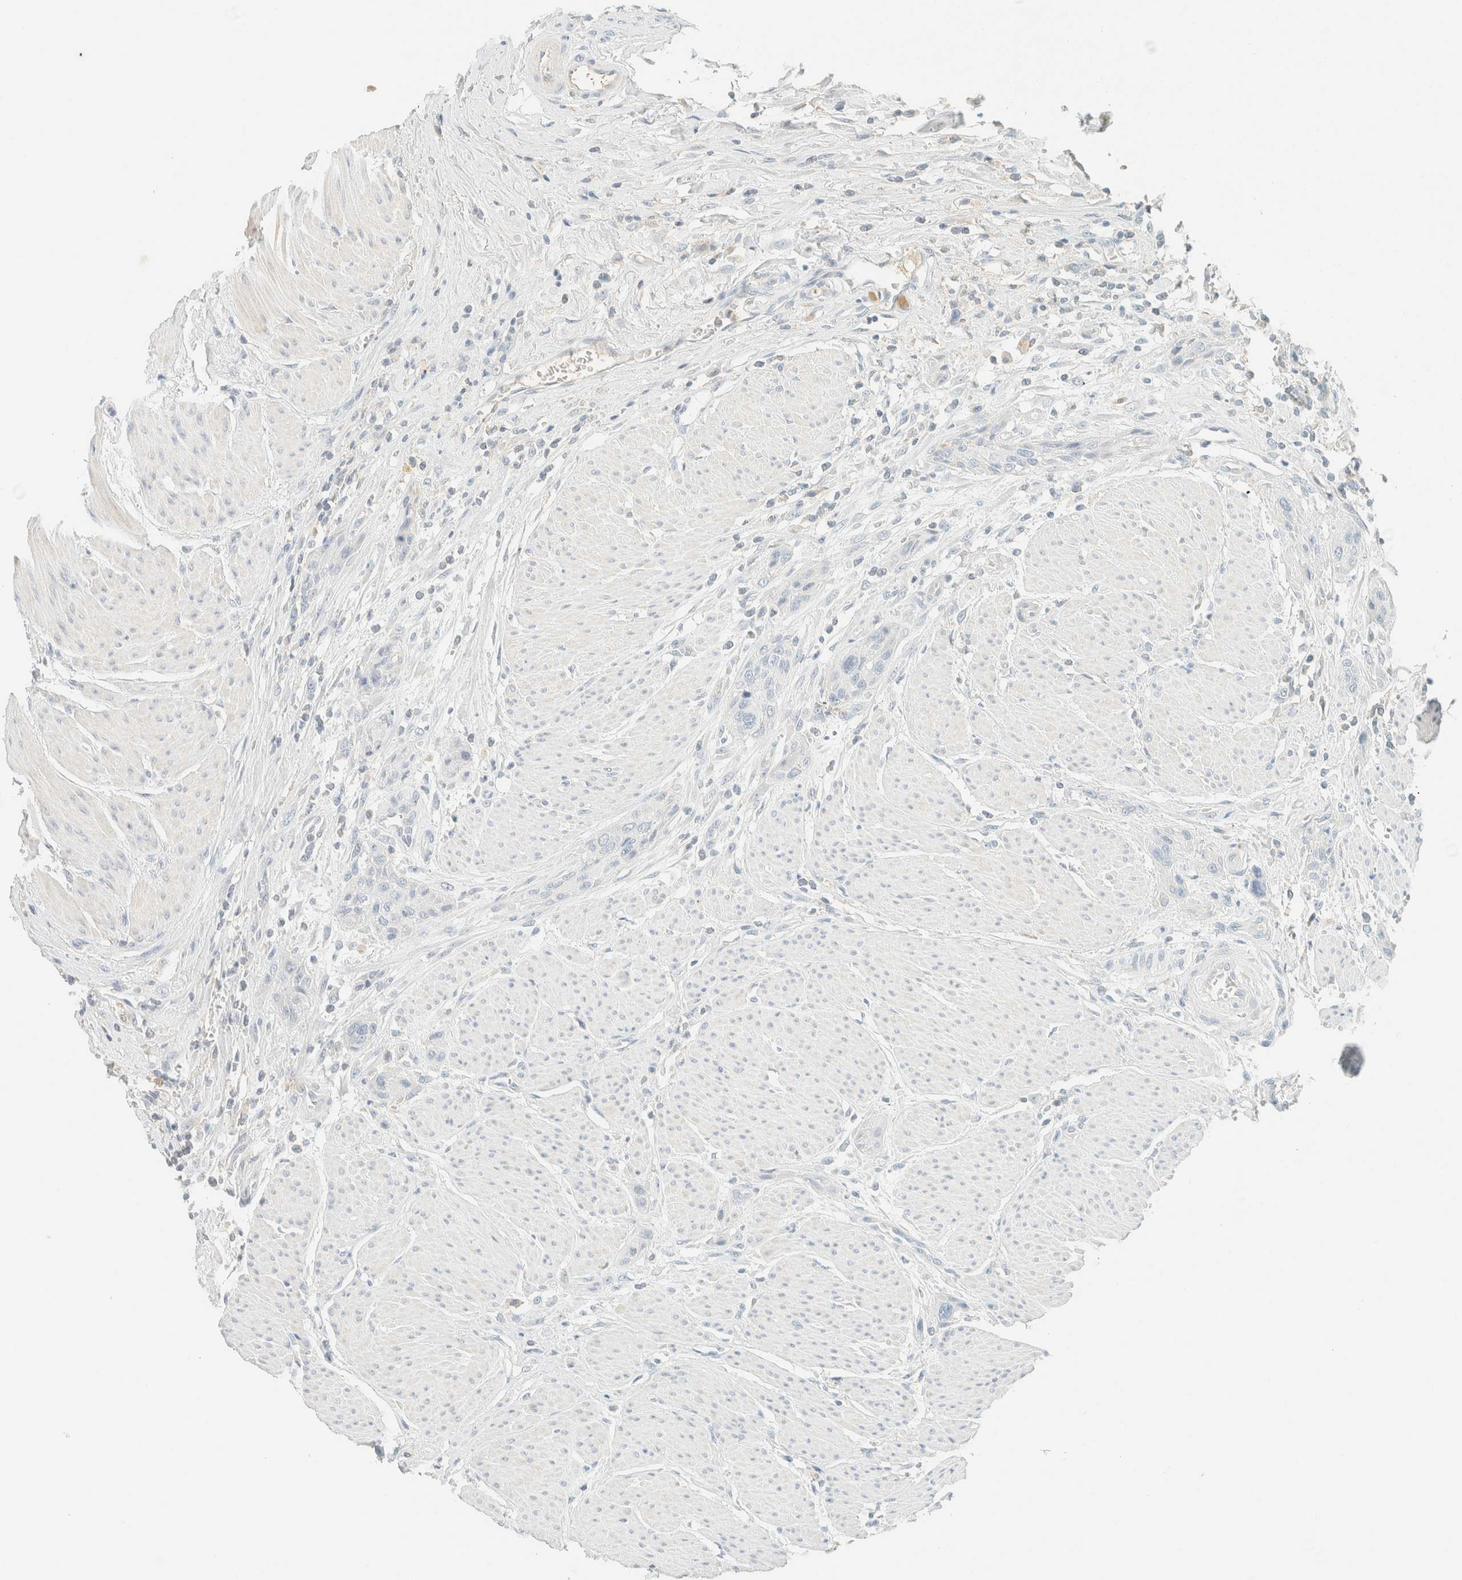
{"staining": {"intensity": "negative", "quantity": "none", "location": "none"}, "tissue": "urothelial cancer", "cell_type": "Tumor cells", "image_type": "cancer", "snomed": [{"axis": "morphology", "description": "Urothelial carcinoma, High grade"}, {"axis": "topography", "description": "Urinary bladder"}], "caption": "Immunohistochemistry photomicrograph of urothelial cancer stained for a protein (brown), which displays no staining in tumor cells. Brightfield microscopy of IHC stained with DAB (brown) and hematoxylin (blue), captured at high magnification.", "gene": "GPA33", "patient": {"sex": "male", "age": 35}}